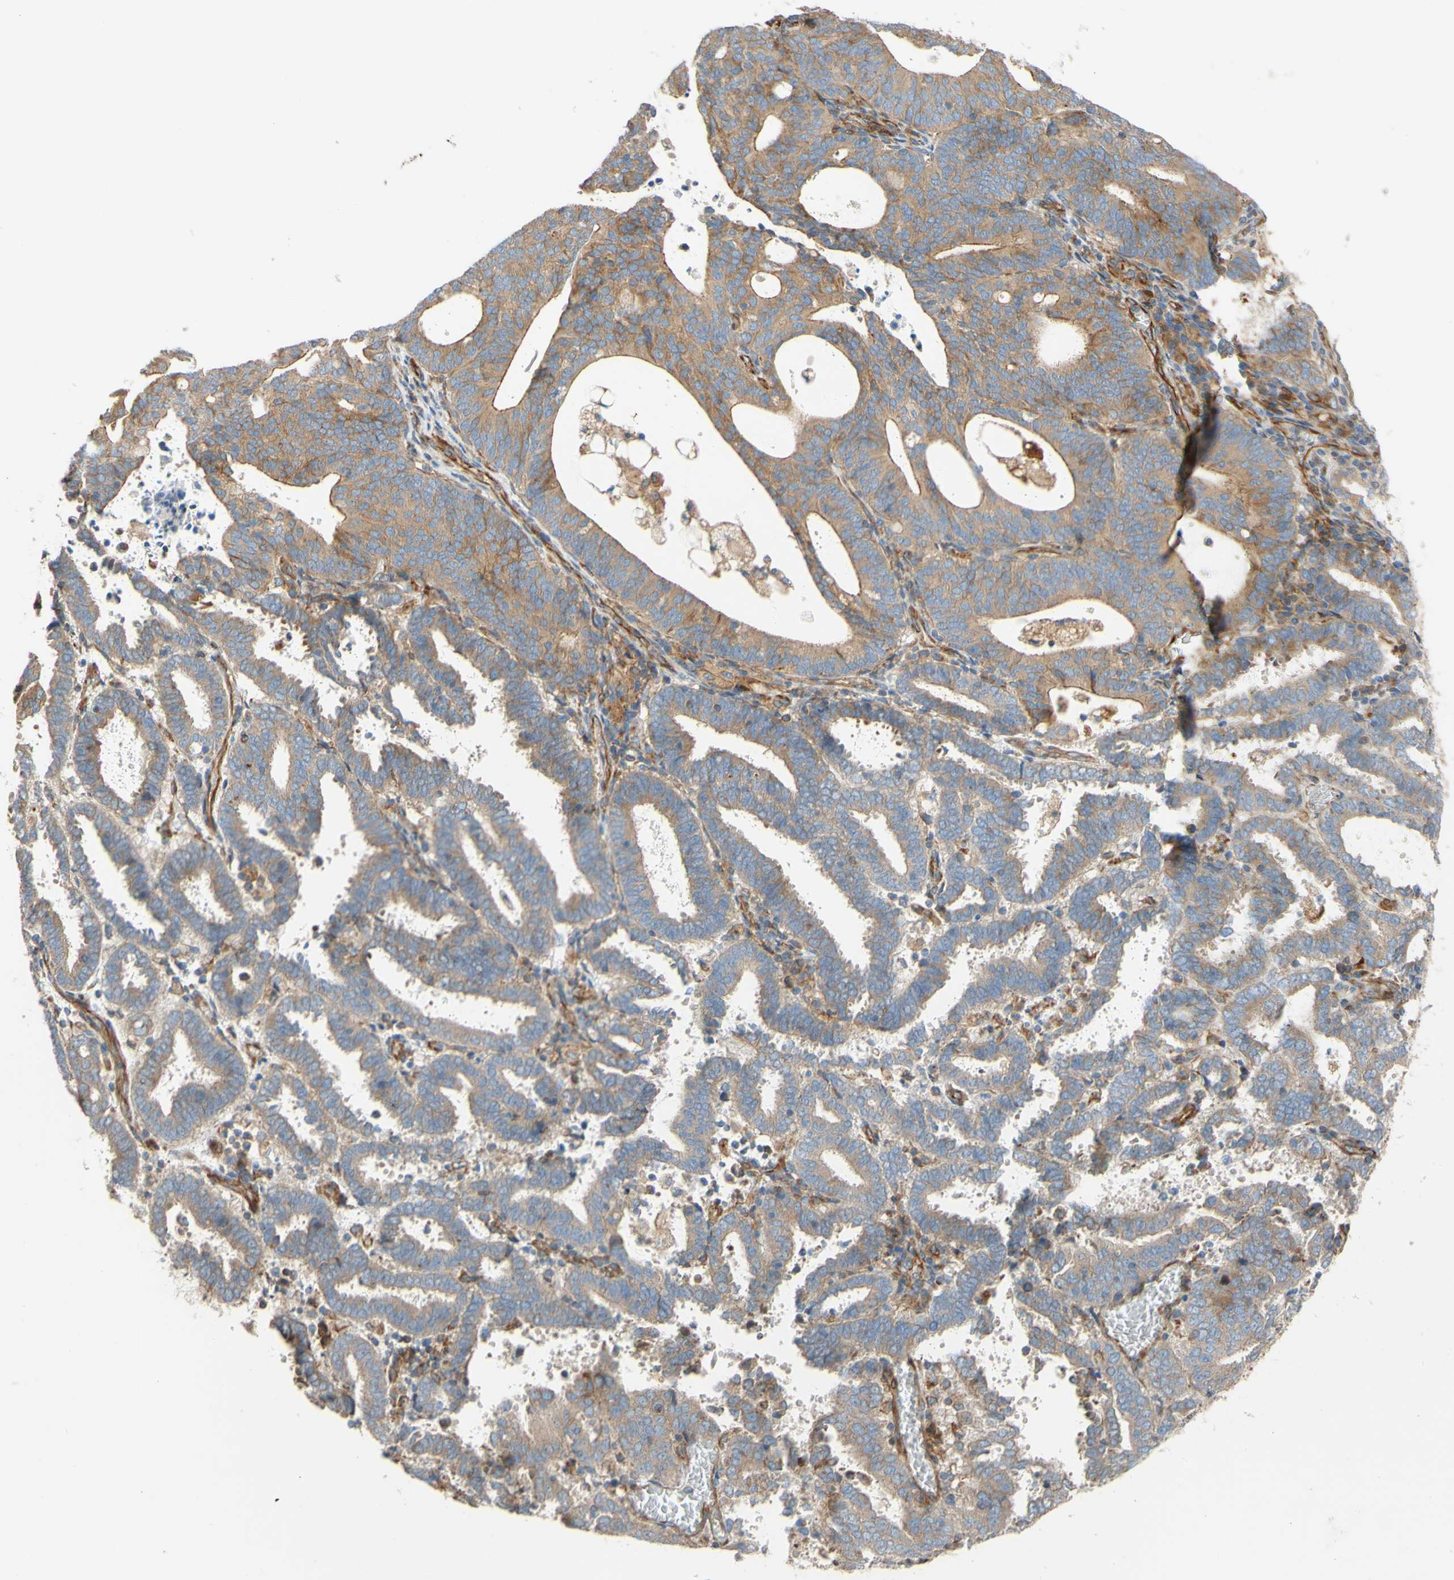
{"staining": {"intensity": "moderate", "quantity": ">75%", "location": "cytoplasmic/membranous"}, "tissue": "endometrial cancer", "cell_type": "Tumor cells", "image_type": "cancer", "snomed": [{"axis": "morphology", "description": "Adenocarcinoma, NOS"}, {"axis": "topography", "description": "Uterus"}], "caption": "Brown immunohistochemical staining in endometrial cancer demonstrates moderate cytoplasmic/membranous positivity in approximately >75% of tumor cells.", "gene": "C1orf43", "patient": {"sex": "female", "age": 83}}